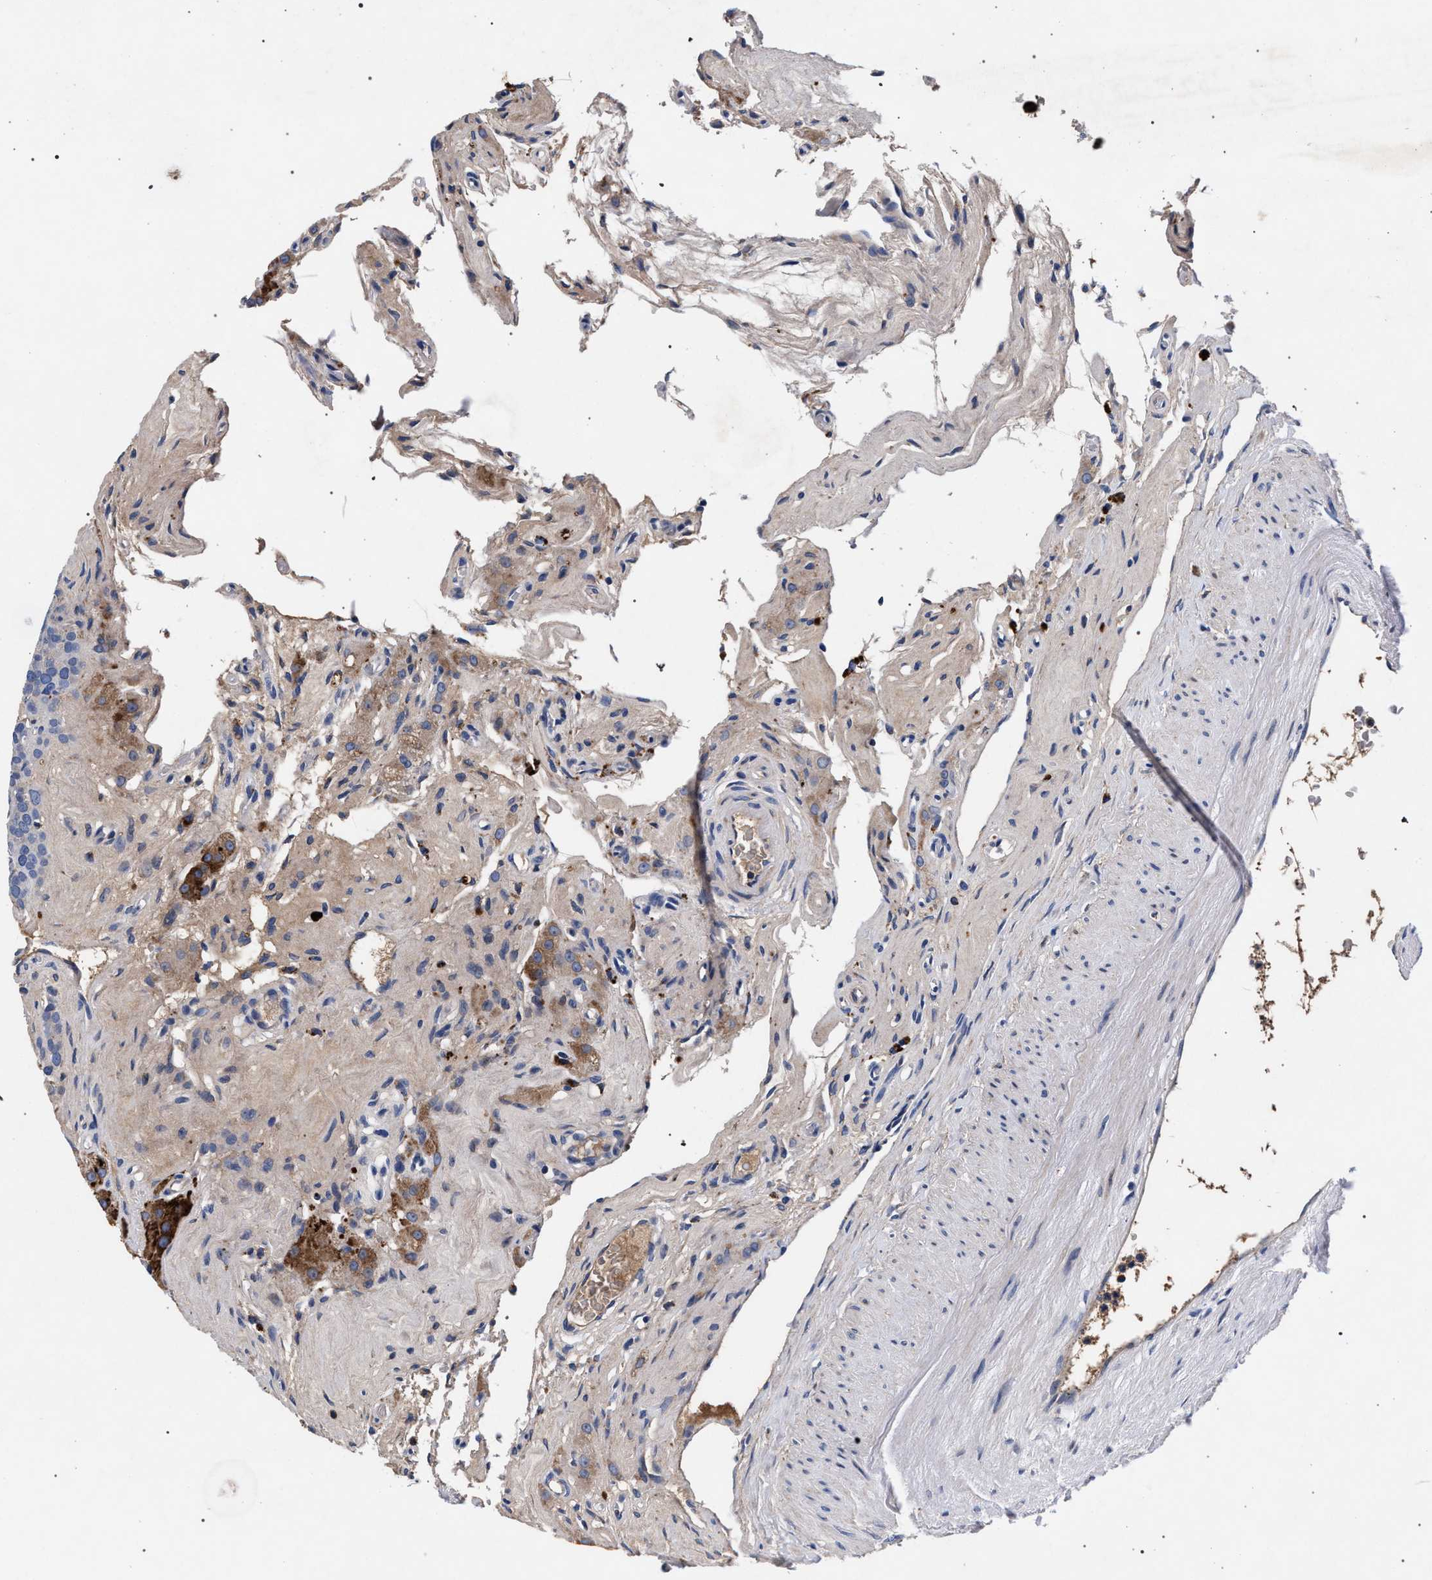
{"staining": {"intensity": "moderate", "quantity": "25%-75%", "location": "cytoplasmic/membranous"}, "tissue": "testis cancer", "cell_type": "Tumor cells", "image_type": "cancer", "snomed": [{"axis": "morphology", "description": "Seminoma, NOS"}, {"axis": "topography", "description": "Testis"}], "caption": "Immunohistochemistry (IHC) staining of testis cancer, which demonstrates medium levels of moderate cytoplasmic/membranous staining in approximately 25%-75% of tumor cells indicating moderate cytoplasmic/membranous protein expression. The staining was performed using DAB (brown) for protein detection and nuclei were counterstained in hematoxylin (blue).", "gene": "ACOX1", "patient": {"sex": "male", "age": 71}}